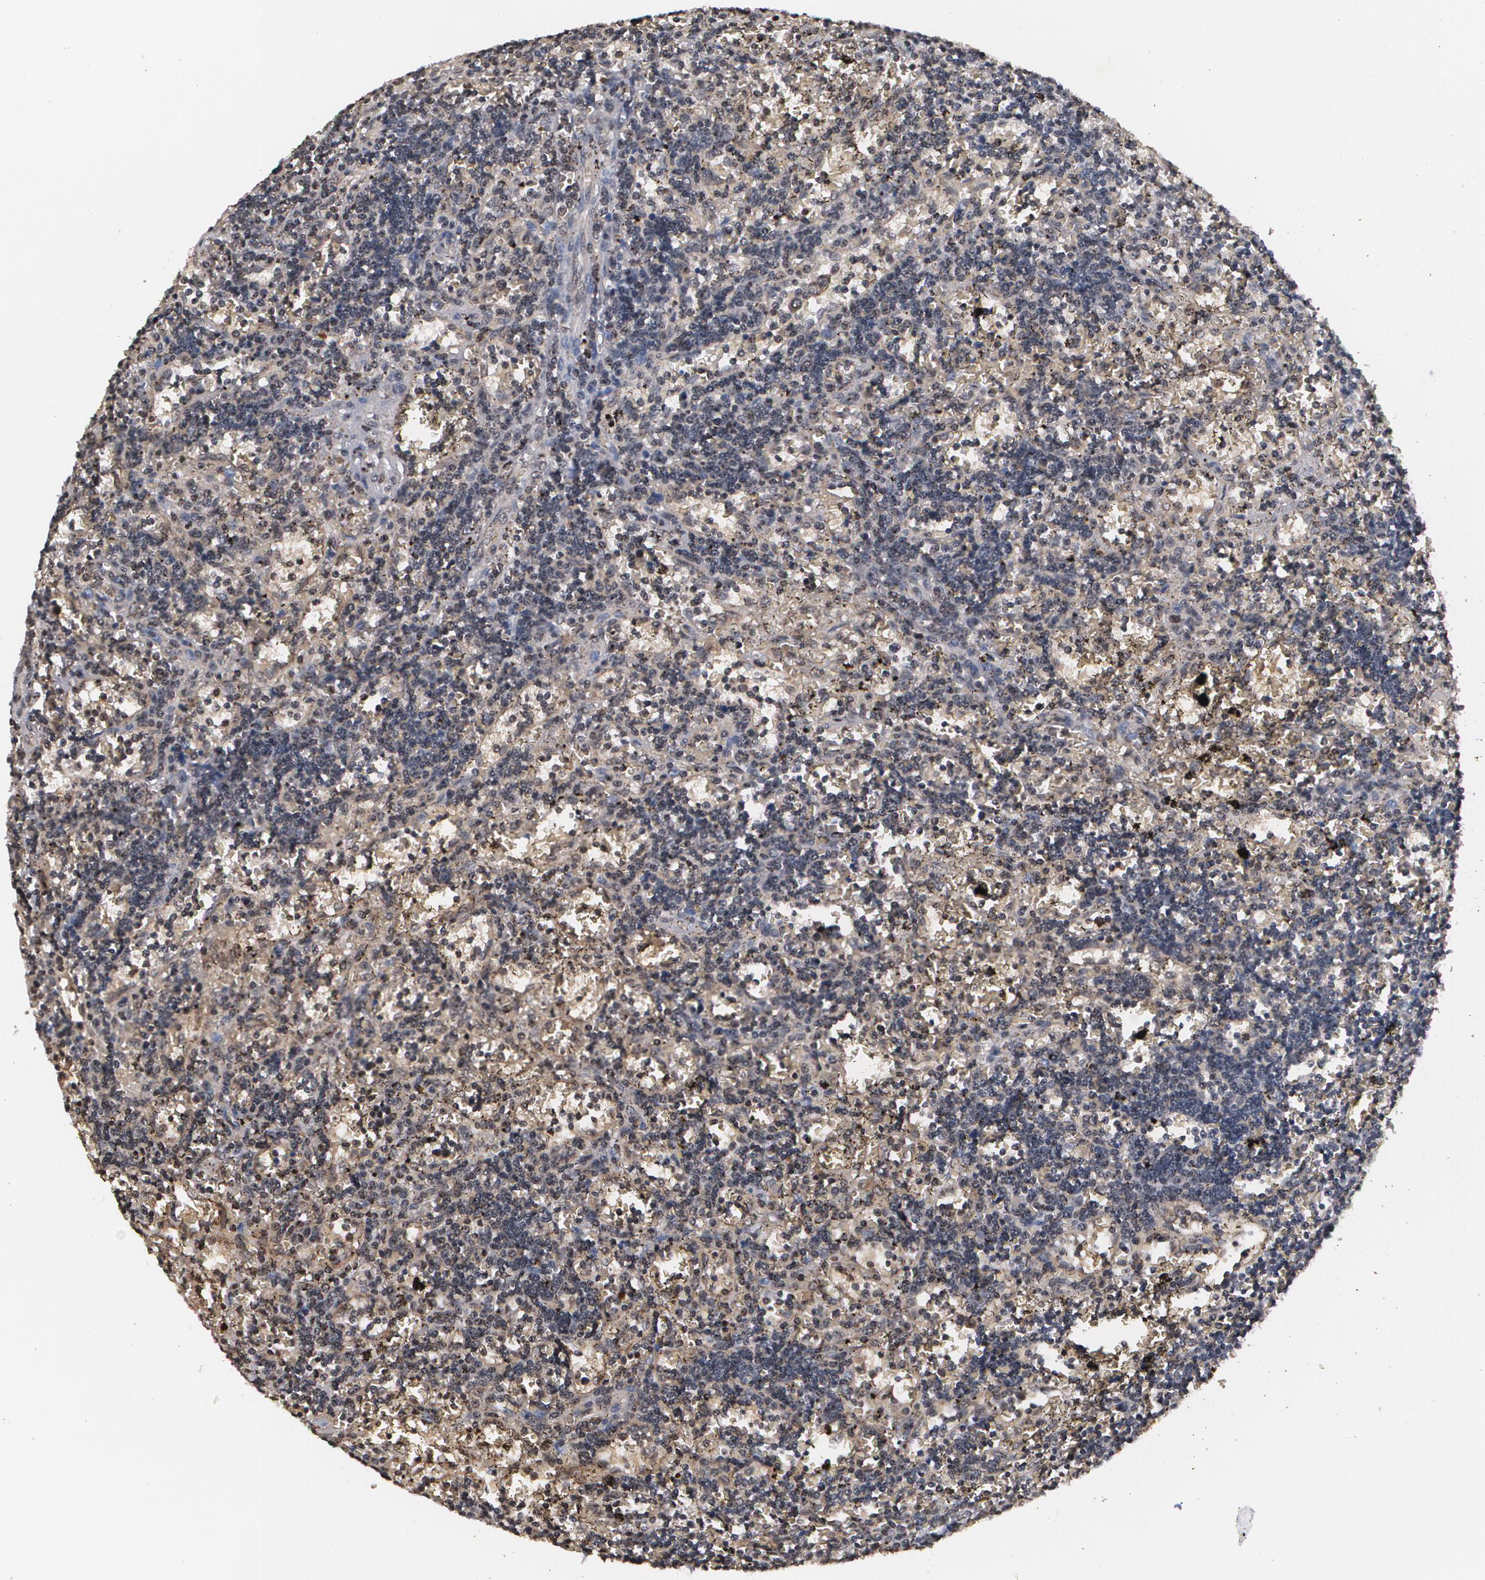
{"staining": {"intensity": "weak", "quantity": "25%-75%", "location": "cytoplasmic/membranous"}, "tissue": "lymphoma", "cell_type": "Tumor cells", "image_type": "cancer", "snomed": [{"axis": "morphology", "description": "Malignant lymphoma, non-Hodgkin's type, Low grade"}, {"axis": "topography", "description": "Spleen"}], "caption": "Human malignant lymphoma, non-Hodgkin's type (low-grade) stained for a protein (brown) shows weak cytoplasmic/membranous positive staining in approximately 25%-75% of tumor cells.", "gene": "MVP", "patient": {"sex": "male", "age": 60}}